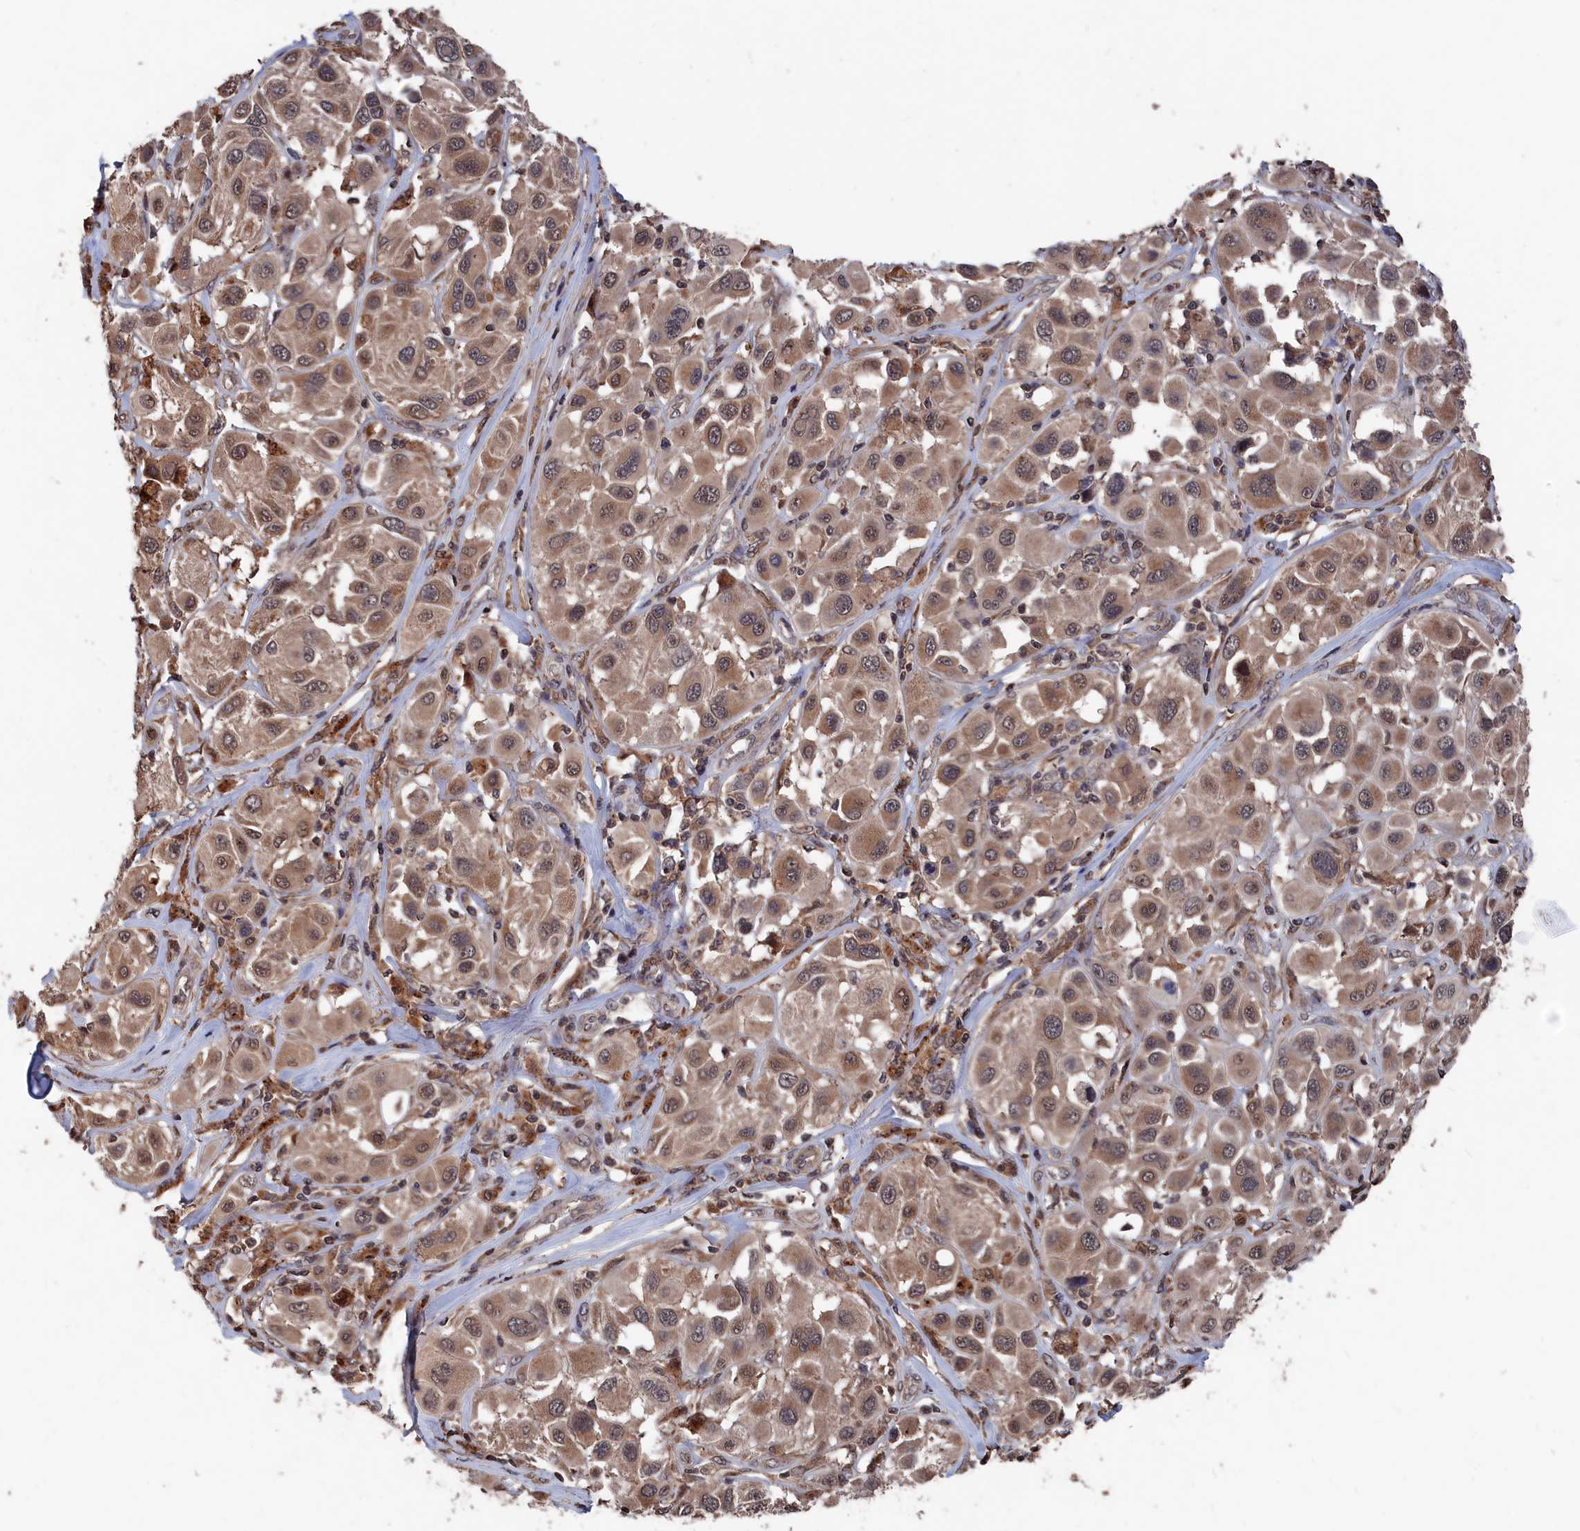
{"staining": {"intensity": "moderate", "quantity": ">75%", "location": "cytoplasmic/membranous,nuclear"}, "tissue": "melanoma", "cell_type": "Tumor cells", "image_type": "cancer", "snomed": [{"axis": "morphology", "description": "Malignant melanoma, Metastatic site"}, {"axis": "topography", "description": "Skin"}], "caption": "DAB immunohistochemical staining of human malignant melanoma (metastatic site) shows moderate cytoplasmic/membranous and nuclear protein expression in approximately >75% of tumor cells.", "gene": "PDE12", "patient": {"sex": "male", "age": 41}}